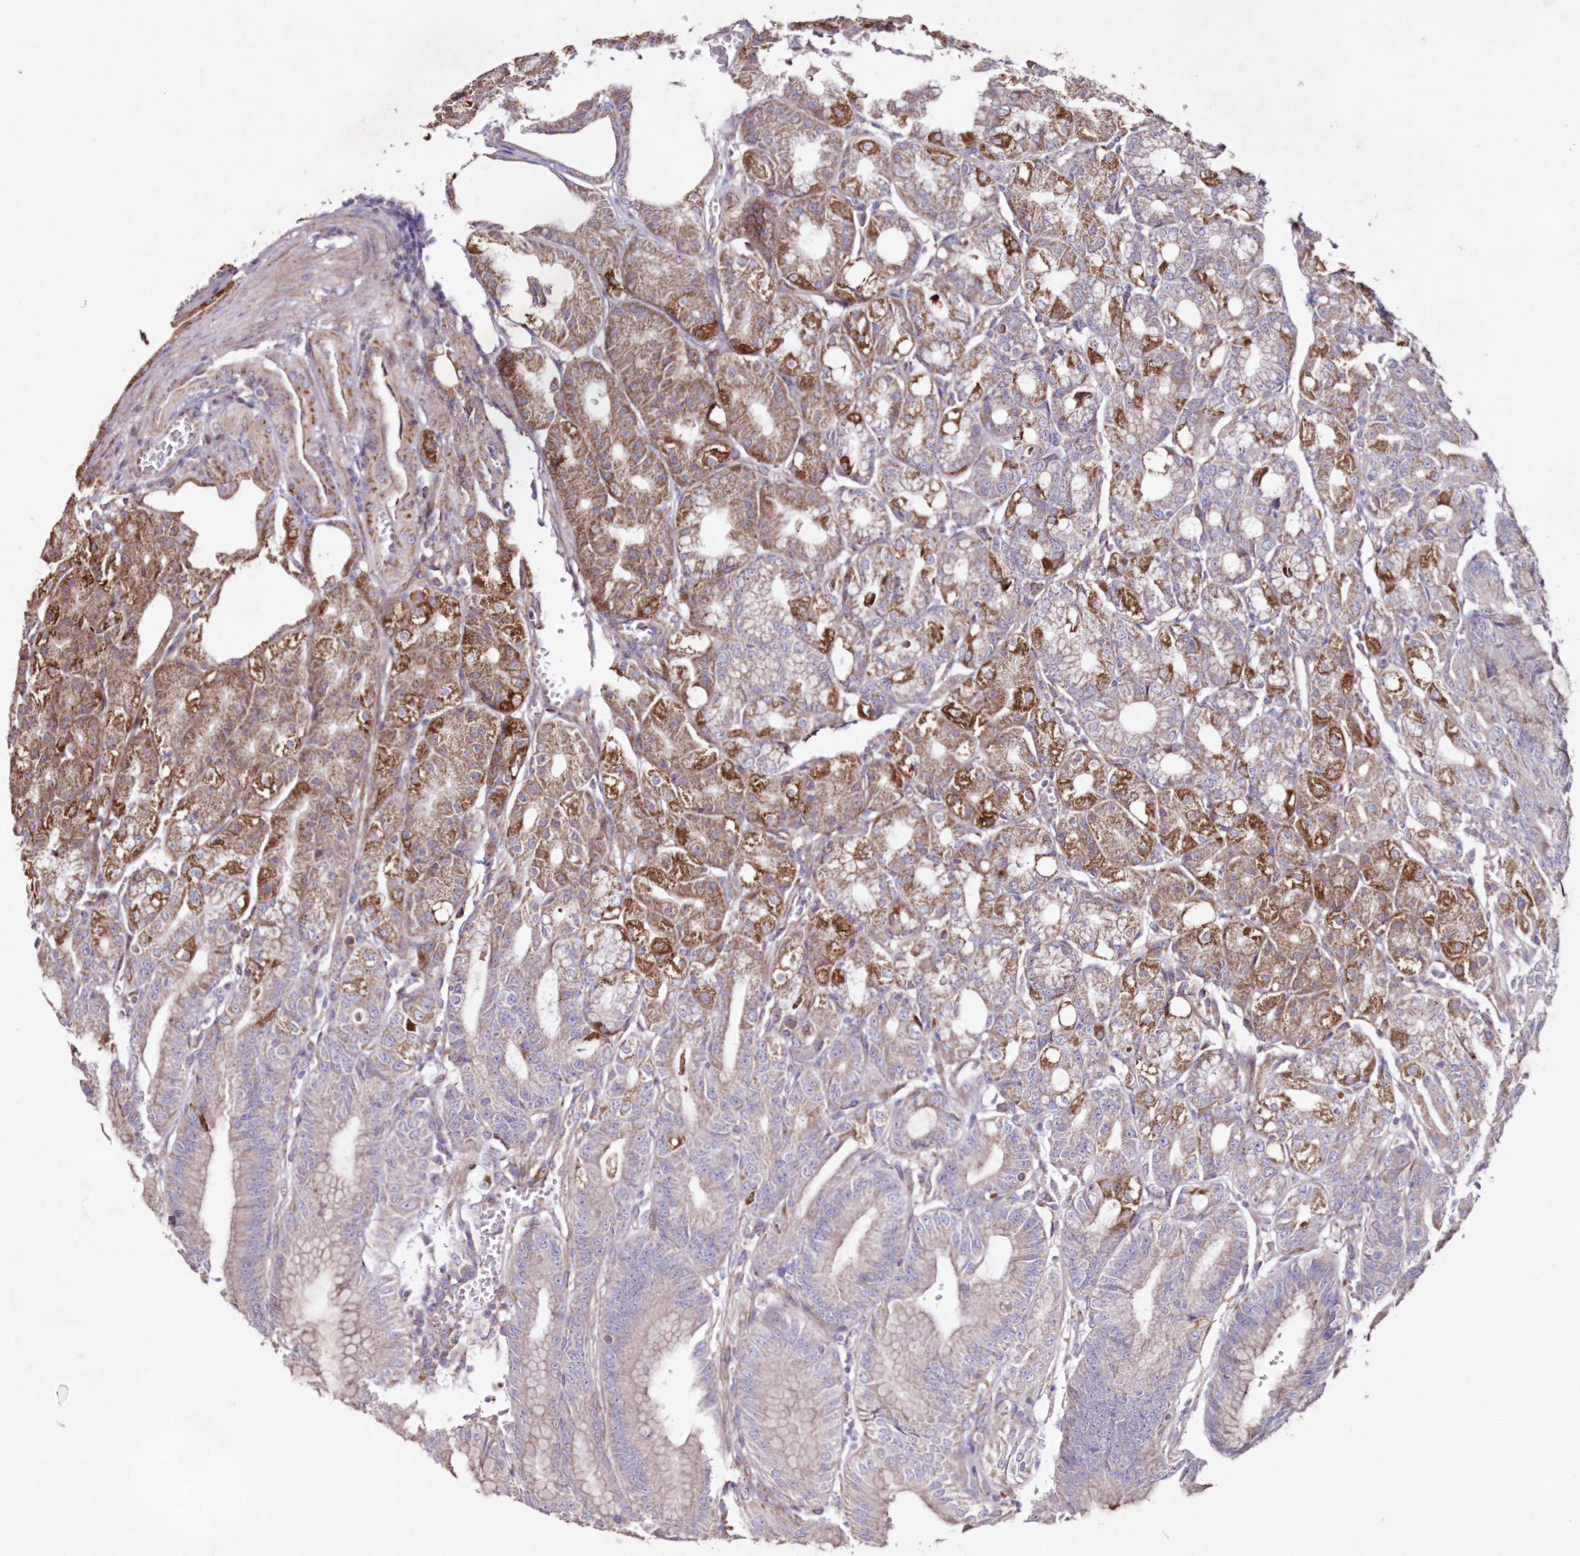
{"staining": {"intensity": "moderate", "quantity": "25%-75%", "location": "cytoplasmic/membranous"}, "tissue": "stomach", "cell_type": "Glandular cells", "image_type": "normal", "snomed": [{"axis": "morphology", "description": "Normal tissue, NOS"}, {"axis": "topography", "description": "Stomach, lower"}], "caption": "Immunohistochemical staining of normal stomach displays medium levels of moderate cytoplasmic/membranous expression in about 25%-75% of glandular cells. The staining was performed using DAB, with brown indicating positive protein expression. Nuclei are stained blue with hematoxylin.", "gene": "HADHB", "patient": {"sex": "male", "age": 71}}